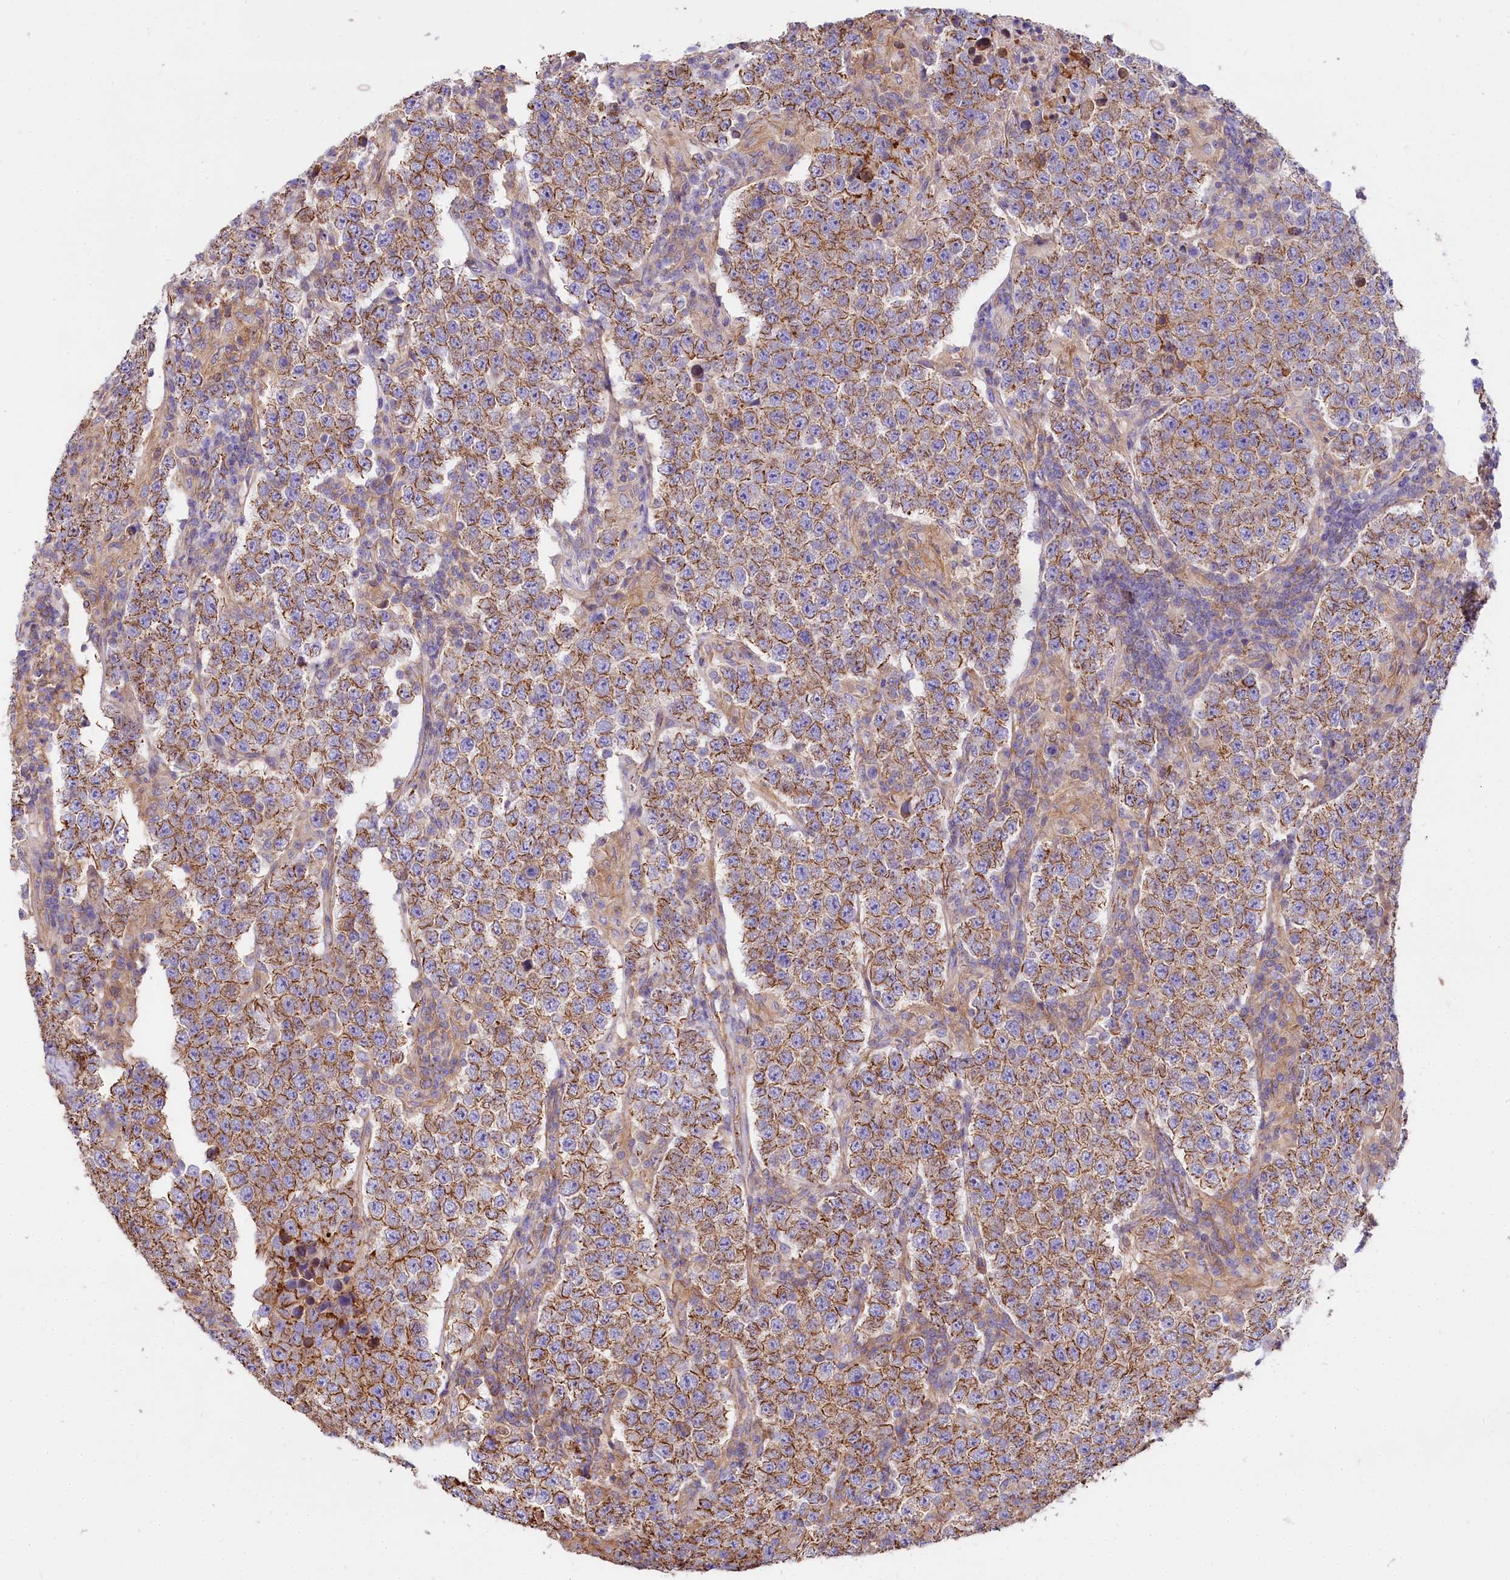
{"staining": {"intensity": "moderate", "quantity": ">75%", "location": "cytoplasmic/membranous"}, "tissue": "testis cancer", "cell_type": "Tumor cells", "image_type": "cancer", "snomed": [{"axis": "morphology", "description": "Normal tissue, NOS"}, {"axis": "morphology", "description": "Urothelial carcinoma, High grade"}, {"axis": "morphology", "description": "Seminoma, NOS"}, {"axis": "morphology", "description": "Carcinoma, Embryonal, NOS"}, {"axis": "topography", "description": "Urinary bladder"}, {"axis": "topography", "description": "Testis"}], "caption": "IHC of testis cancer (seminoma) reveals medium levels of moderate cytoplasmic/membranous staining in about >75% of tumor cells.", "gene": "FCHSD2", "patient": {"sex": "male", "age": 41}}